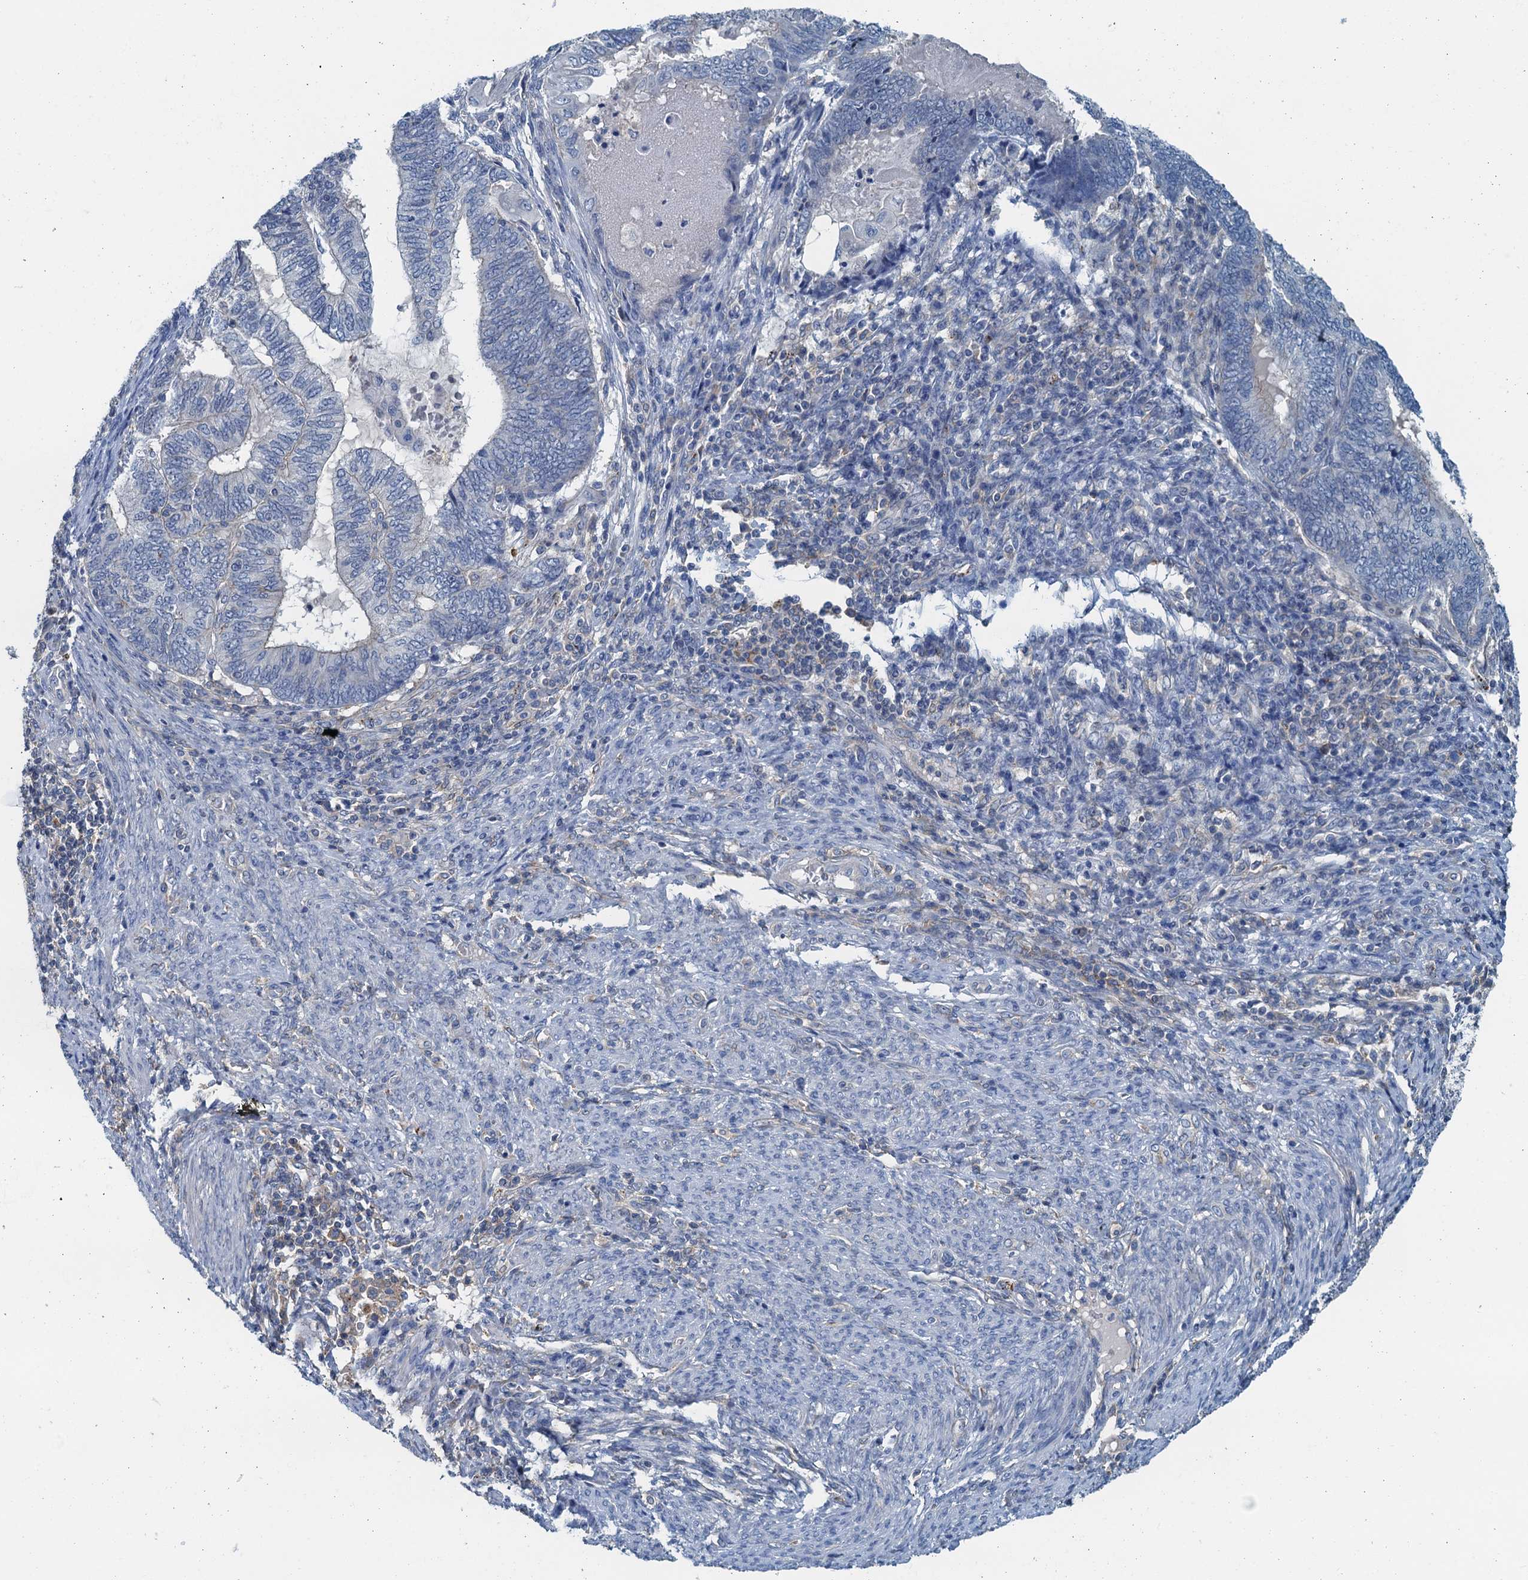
{"staining": {"intensity": "negative", "quantity": "none", "location": "none"}, "tissue": "endometrial cancer", "cell_type": "Tumor cells", "image_type": "cancer", "snomed": [{"axis": "morphology", "description": "Adenocarcinoma, NOS"}, {"axis": "topography", "description": "Uterus"}, {"axis": "topography", "description": "Endometrium"}], "caption": "Protein analysis of endometrial cancer (adenocarcinoma) shows no significant positivity in tumor cells. (Immunohistochemistry (ihc), brightfield microscopy, high magnification).", "gene": "THAP10", "patient": {"sex": "female", "age": 70}}